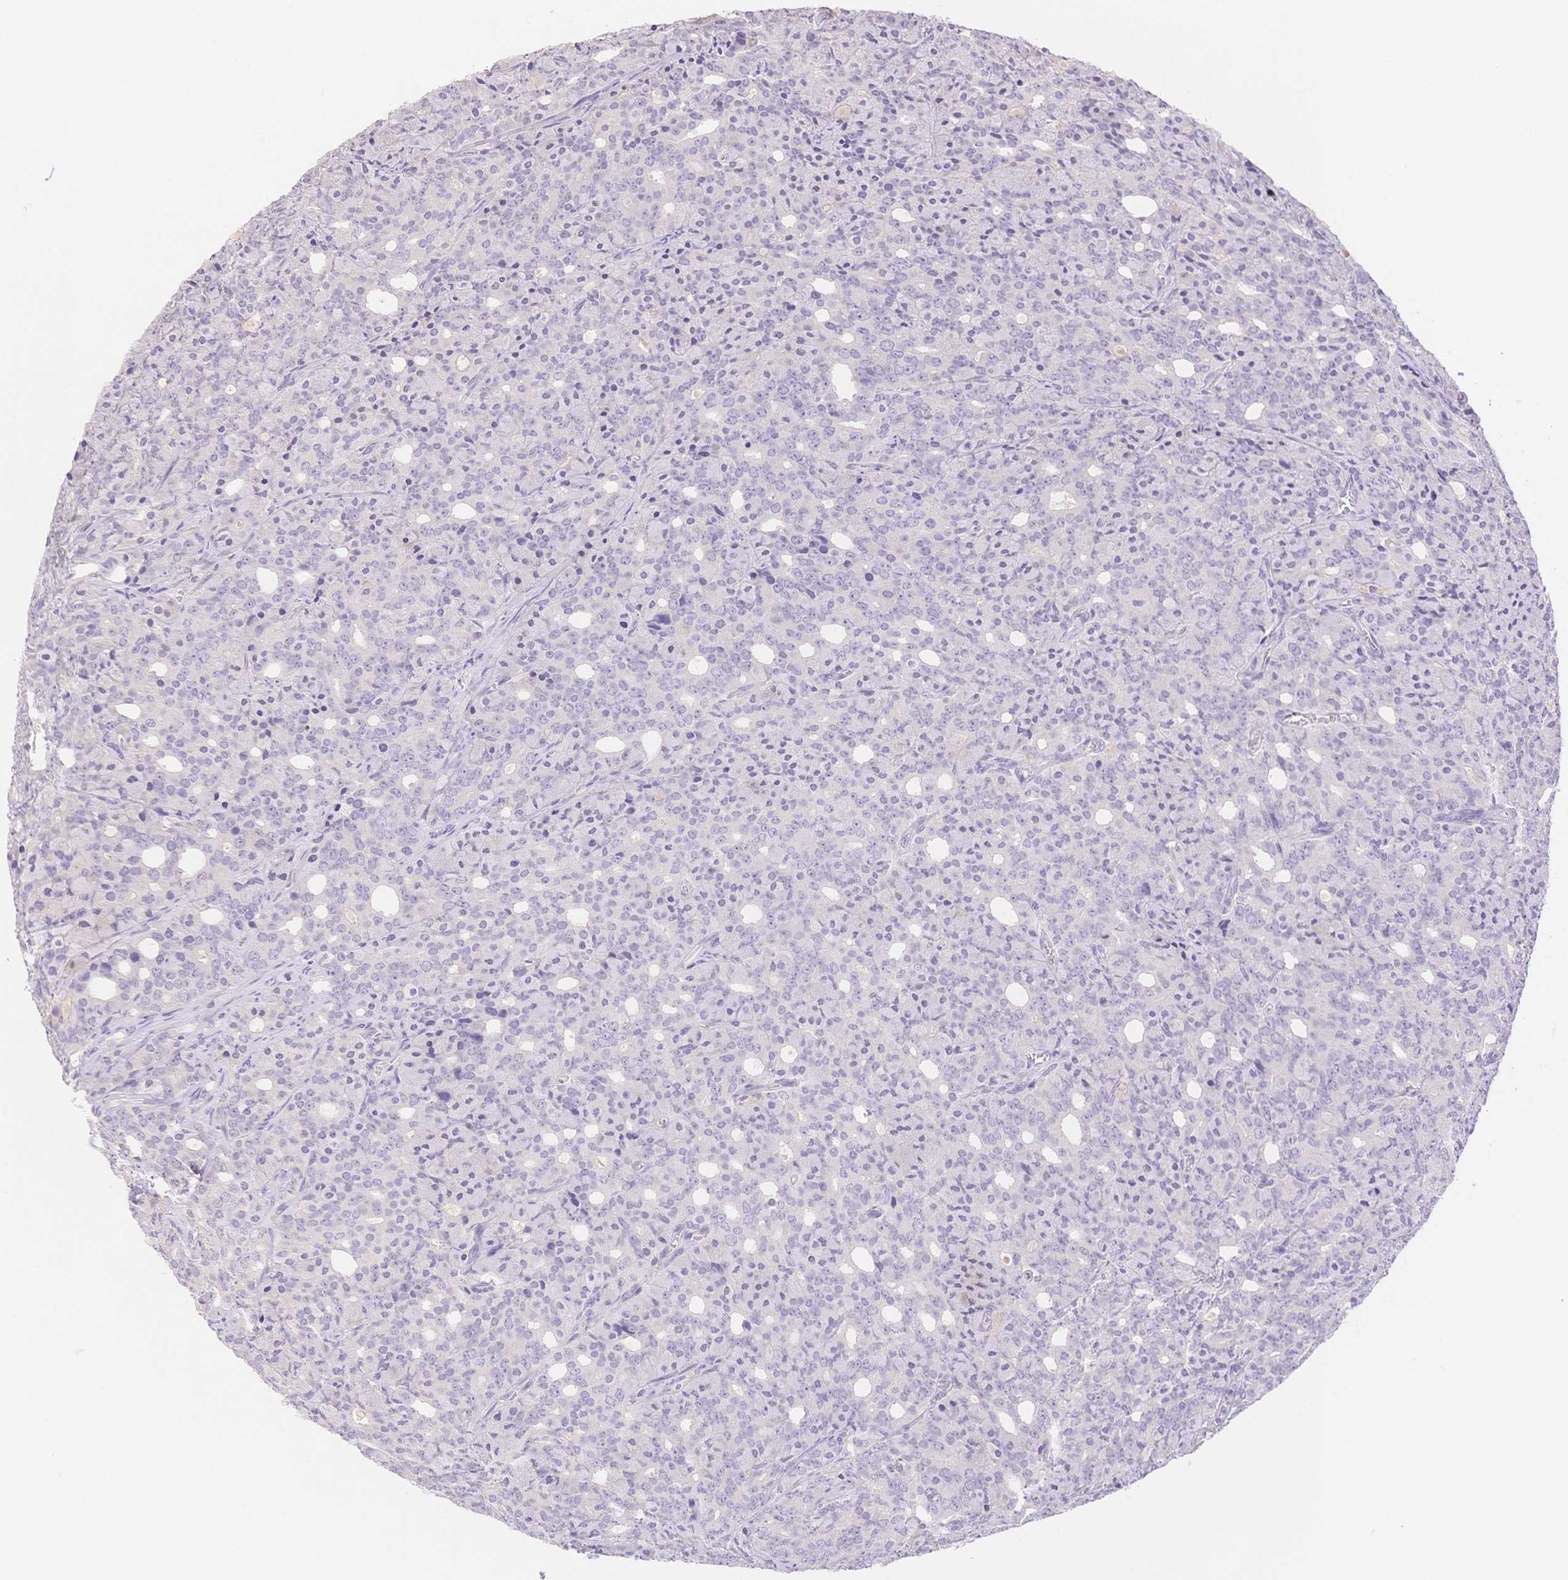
{"staining": {"intensity": "negative", "quantity": "none", "location": "none"}, "tissue": "prostate cancer", "cell_type": "Tumor cells", "image_type": "cancer", "snomed": [{"axis": "morphology", "description": "Adenocarcinoma, High grade"}, {"axis": "topography", "description": "Prostate"}], "caption": "A micrograph of human prostate high-grade adenocarcinoma is negative for staining in tumor cells.", "gene": "MYOM1", "patient": {"sex": "male", "age": 84}}